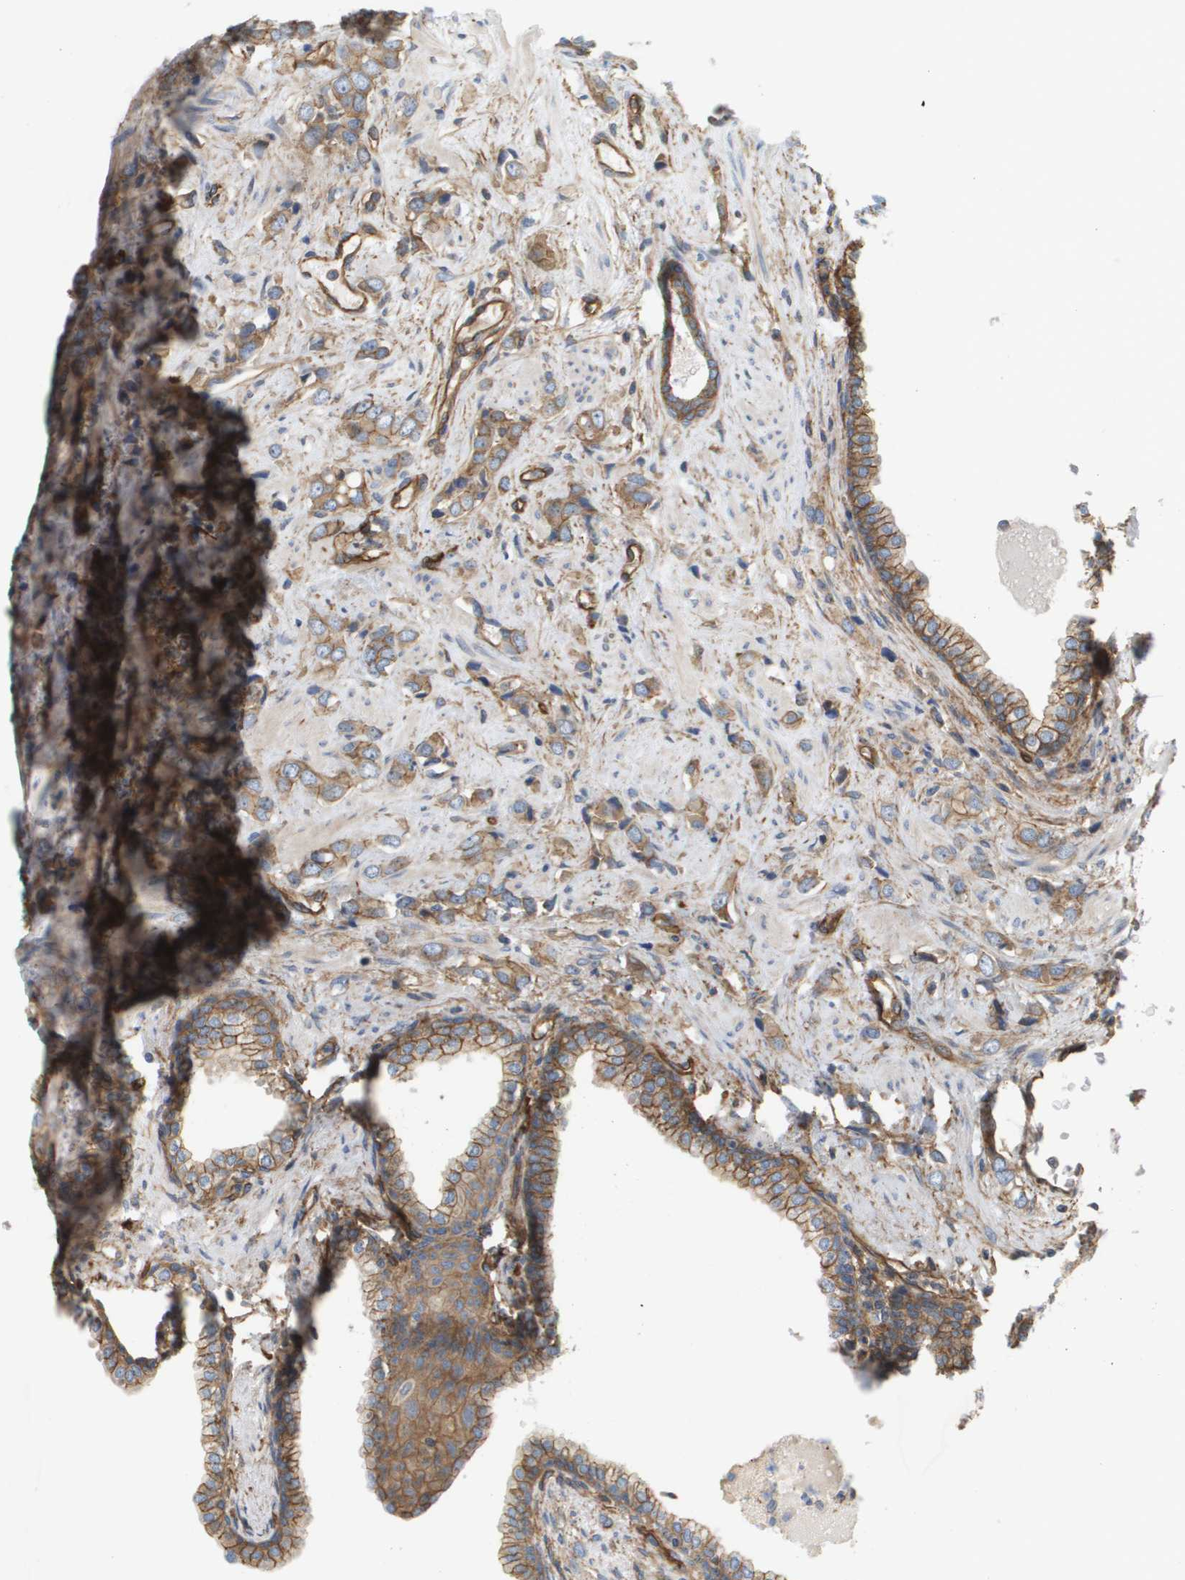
{"staining": {"intensity": "moderate", "quantity": ">75%", "location": "cytoplasmic/membranous"}, "tissue": "prostate cancer", "cell_type": "Tumor cells", "image_type": "cancer", "snomed": [{"axis": "morphology", "description": "Adenocarcinoma, High grade"}, {"axis": "topography", "description": "Prostate"}], "caption": "IHC photomicrograph of neoplastic tissue: prostate cancer stained using immunohistochemistry demonstrates medium levels of moderate protein expression localized specifically in the cytoplasmic/membranous of tumor cells, appearing as a cytoplasmic/membranous brown color.", "gene": "SGMS2", "patient": {"sex": "male", "age": 64}}